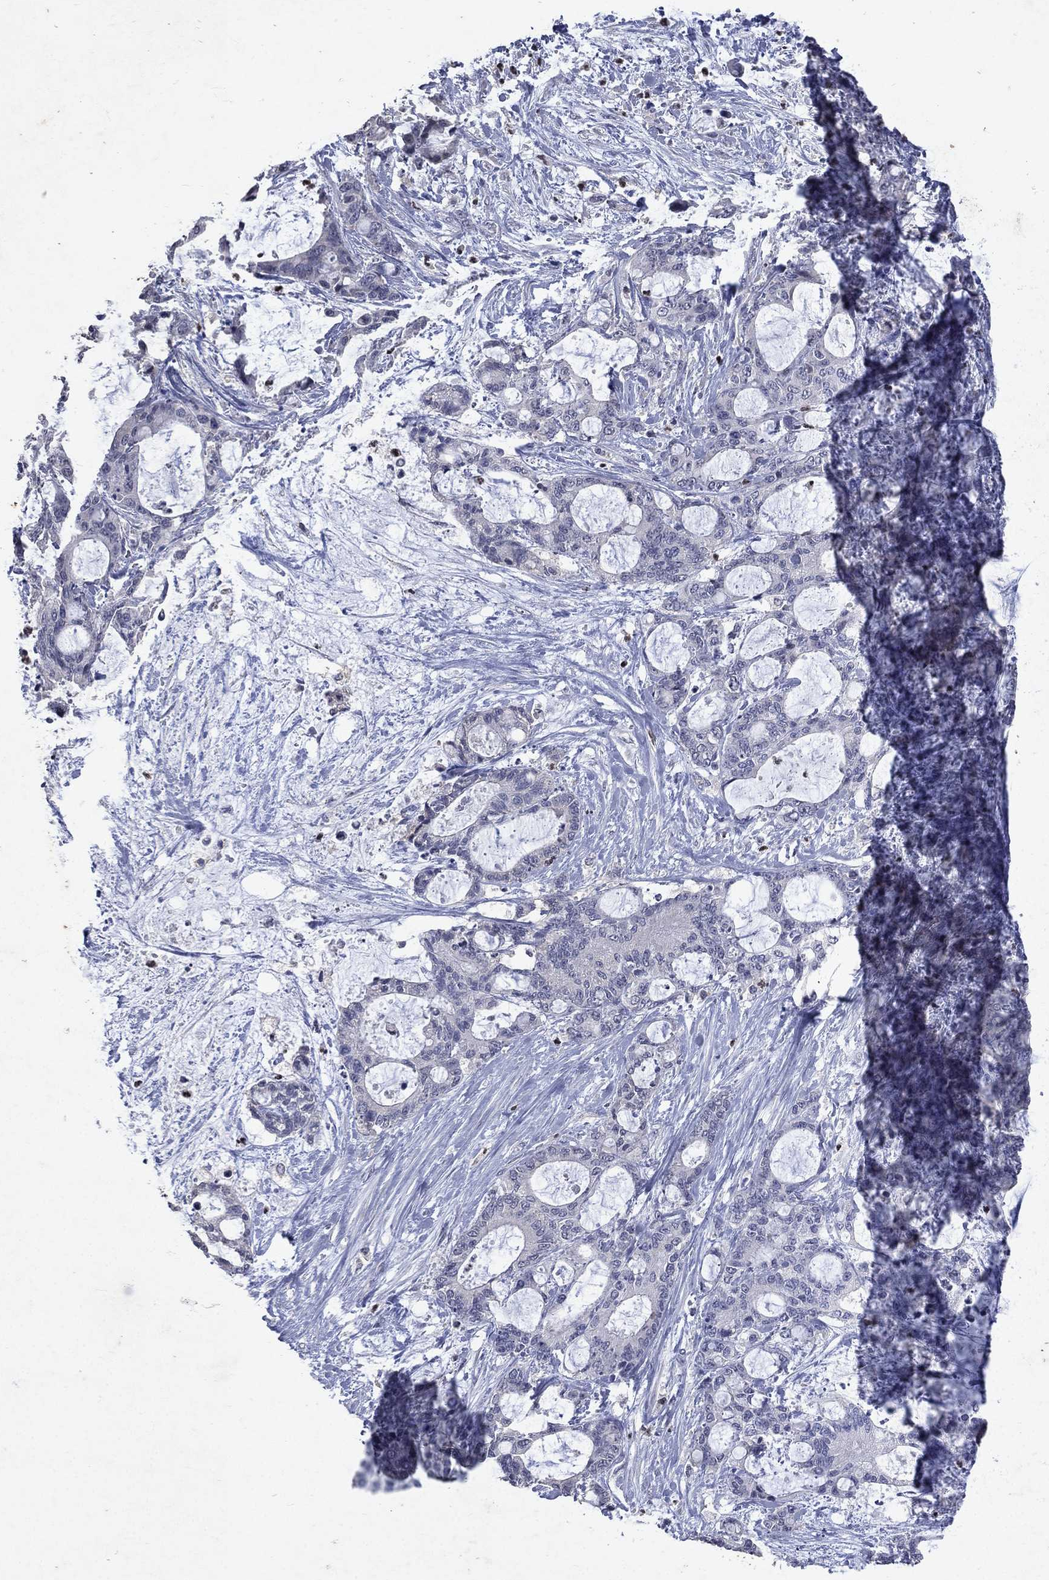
{"staining": {"intensity": "negative", "quantity": "none", "location": "none"}, "tissue": "liver cancer", "cell_type": "Tumor cells", "image_type": "cancer", "snomed": [{"axis": "morphology", "description": "Normal tissue, NOS"}, {"axis": "morphology", "description": "Cholangiocarcinoma"}, {"axis": "topography", "description": "Liver"}, {"axis": "topography", "description": "Peripheral nerve tissue"}], "caption": "The immunohistochemistry histopathology image has no significant staining in tumor cells of liver cancer tissue. (IHC, brightfield microscopy, high magnification).", "gene": "SLC34A2", "patient": {"sex": "female", "age": 73}}